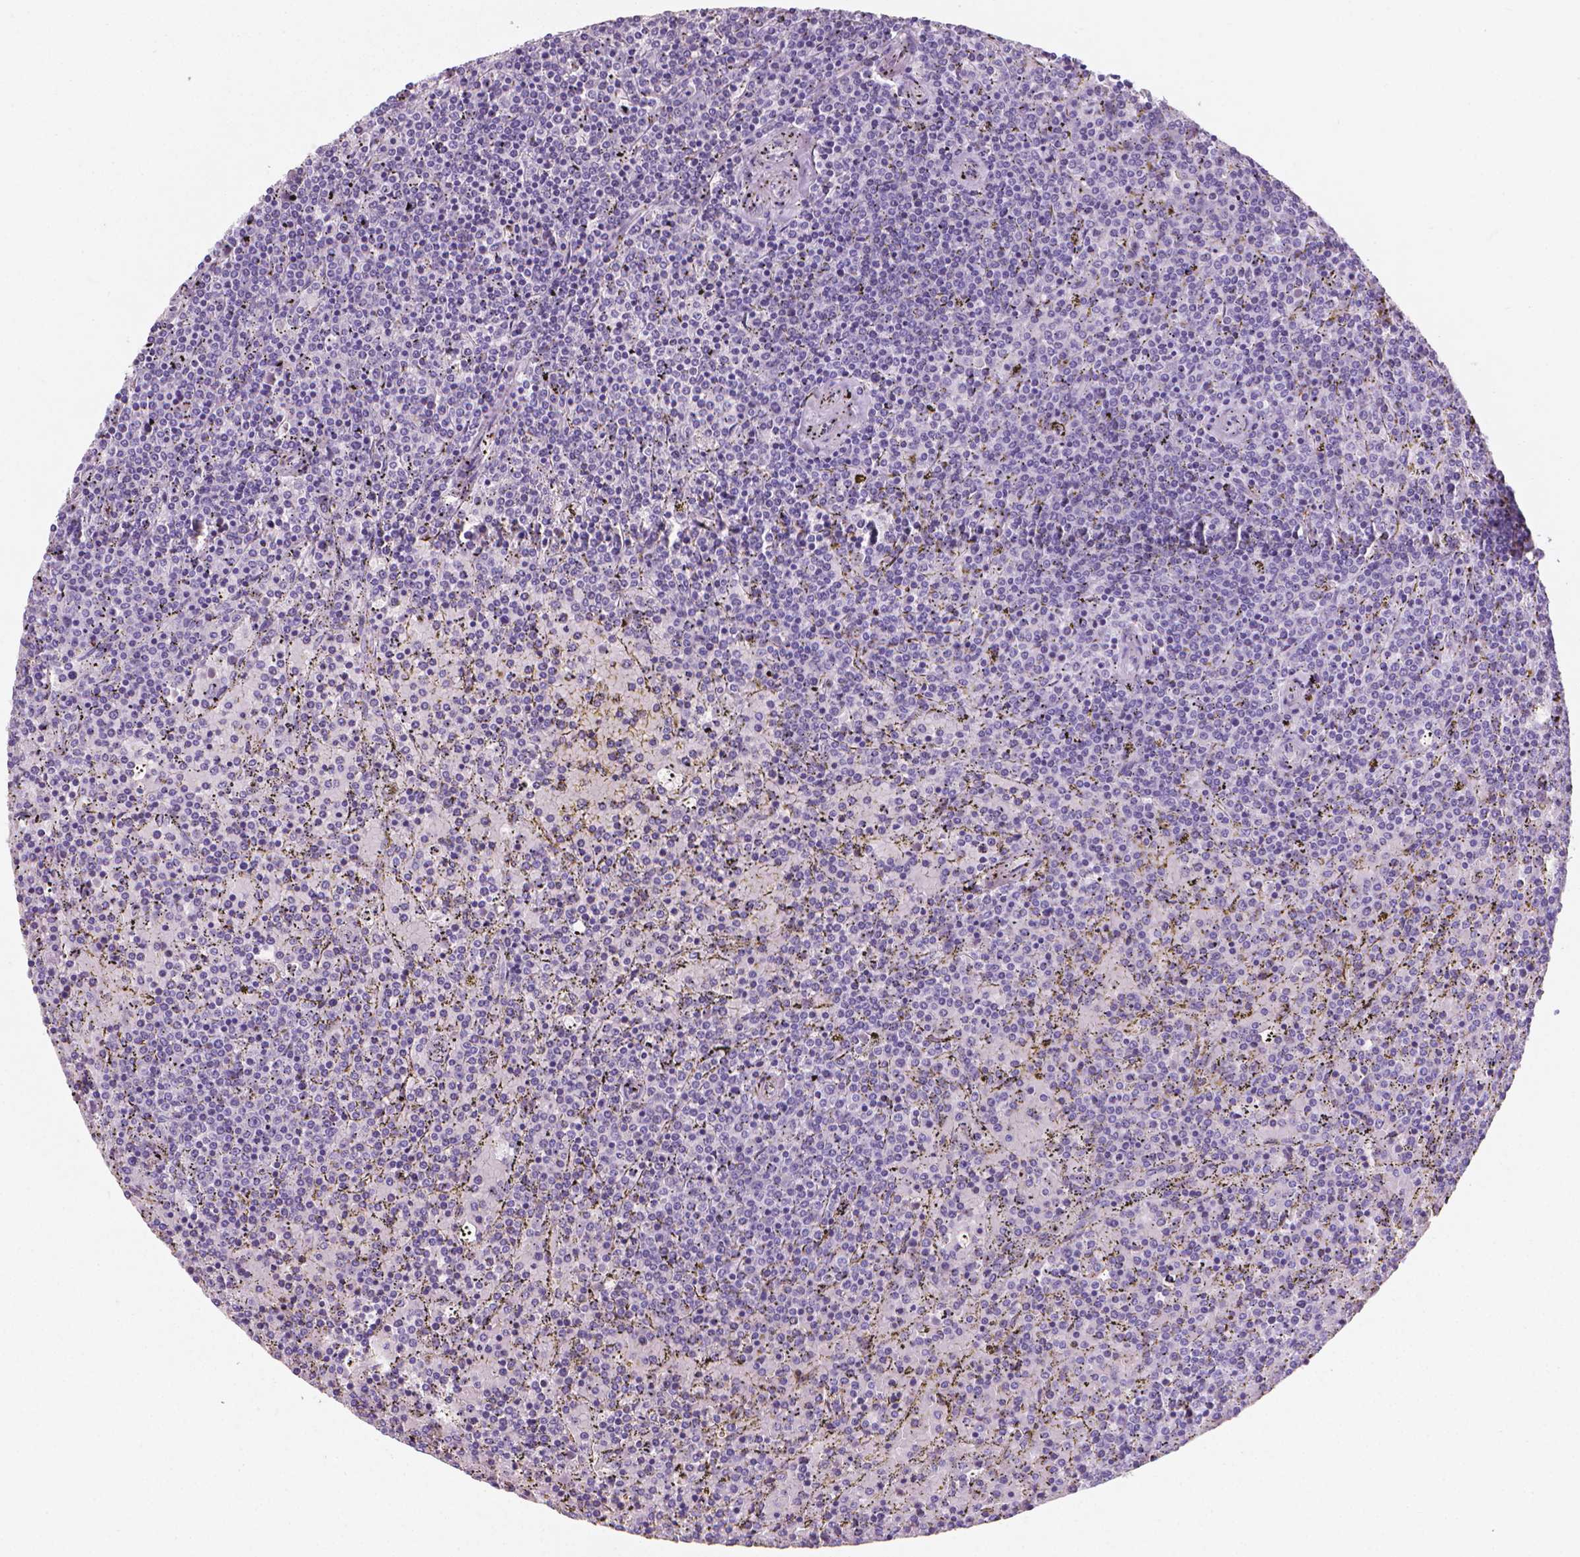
{"staining": {"intensity": "negative", "quantity": "none", "location": "none"}, "tissue": "lymphoma", "cell_type": "Tumor cells", "image_type": "cancer", "snomed": [{"axis": "morphology", "description": "Malignant lymphoma, non-Hodgkin's type, Low grade"}, {"axis": "topography", "description": "Spleen"}], "caption": "Low-grade malignant lymphoma, non-Hodgkin's type stained for a protein using IHC reveals no expression tumor cells.", "gene": "XPNPEP2", "patient": {"sex": "female", "age": 77}}